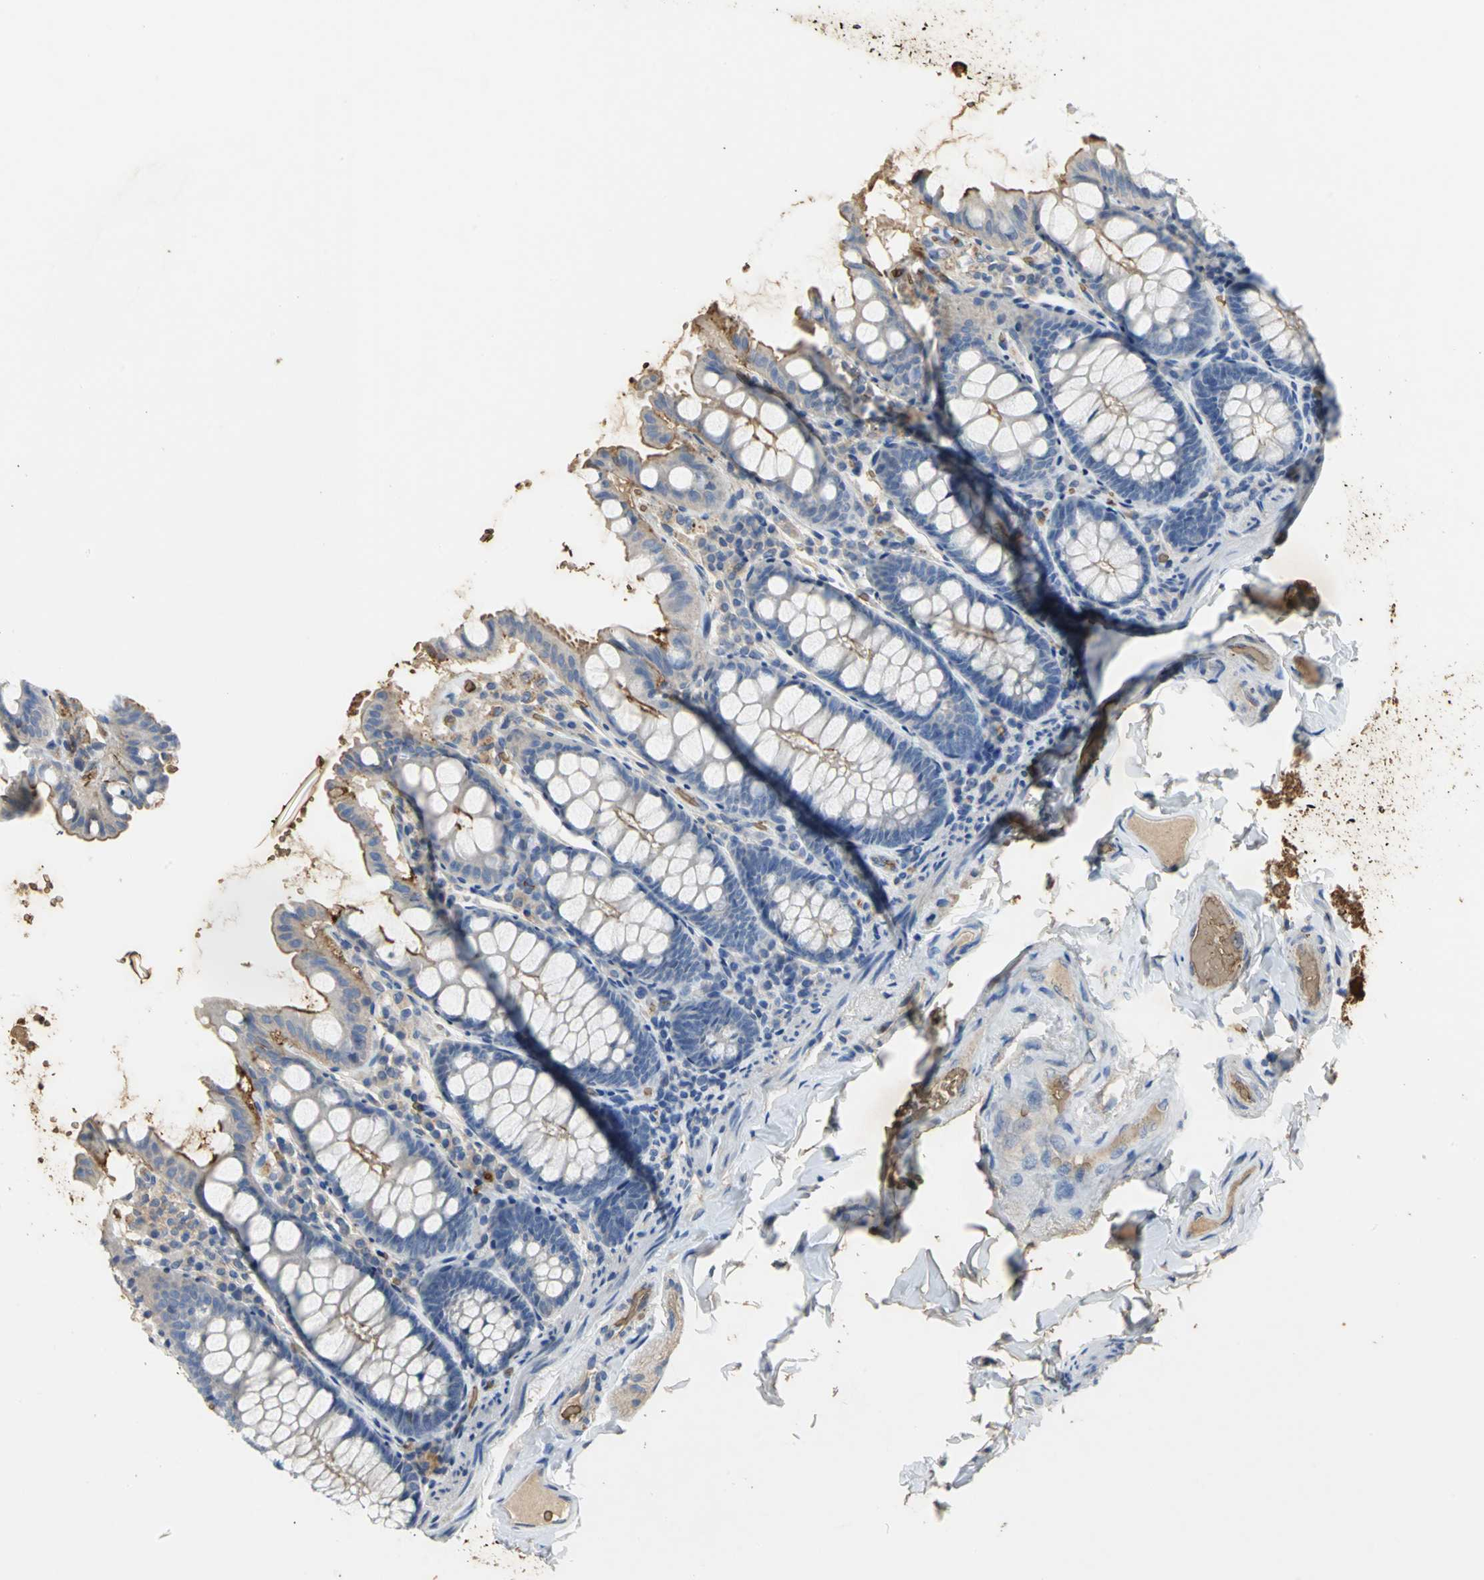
{"staining": {"intensity": "negative", "quantity": "none", "location": "none"}, "tissue": "colon", "cell_type": "Endothelial cells", "image_type": "normal", "snomed": [{"axis": "morphology", "description": "Normal tissue, NOS"}, {"axis": "topography", "description": "Colon"}], "caption": "Endothelial cells show no significant expression in benign colon. (Stains: DAB immunohistochemistry with hematoxylin counter stain, Microscopy: brightfield microscopy at high magnification).", "gene": "TREM1", "patient": {"sex": "female", "age": 61}}